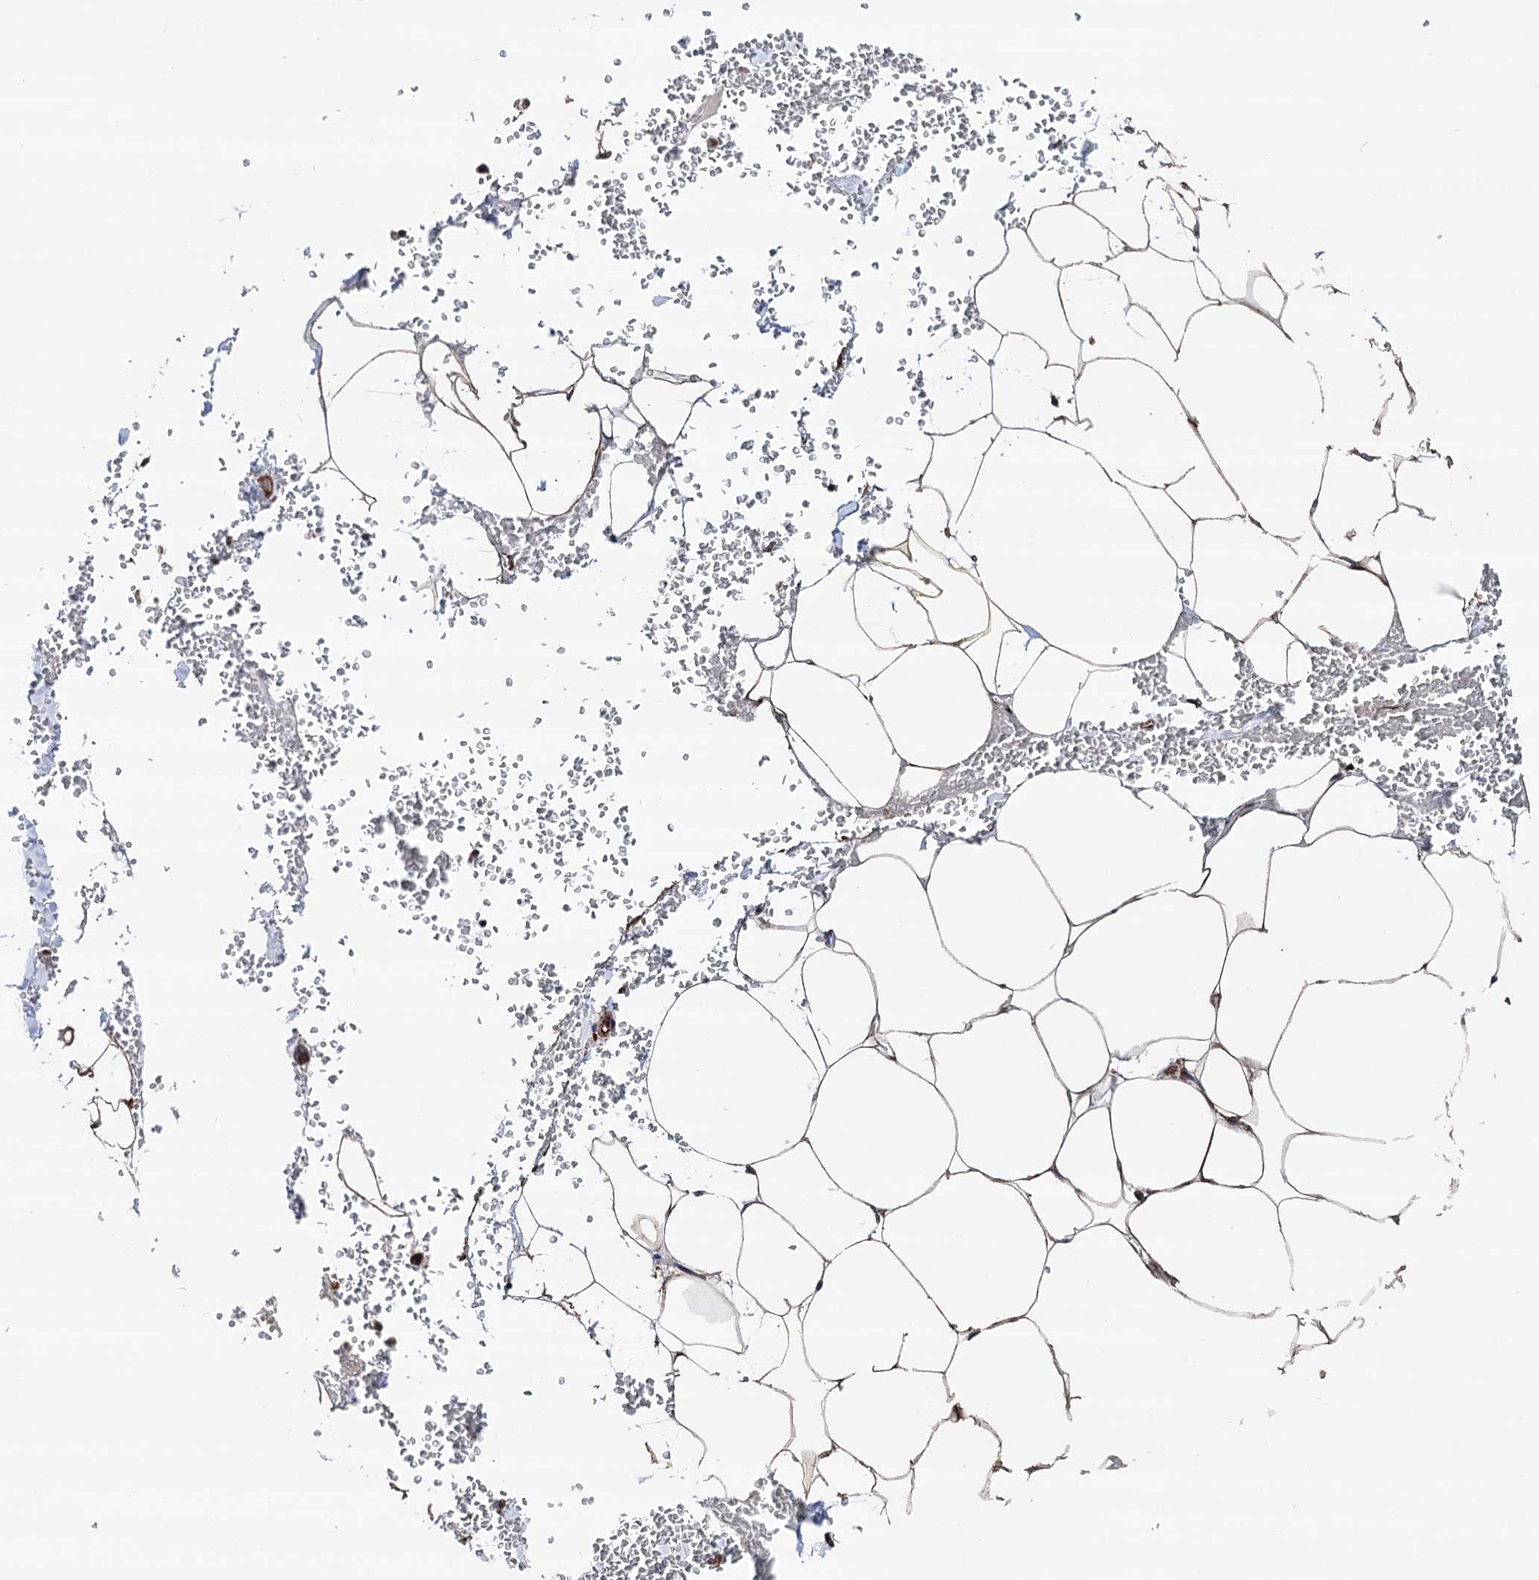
{"staining": {"intensity": "moderate", "quantity": ">75%", "location": "cytoplasmic/membranous"}, "tissue": "adipose tissue", "cell_type": "Adipocytes", "image_type": "normal", "snomed": [{"axis": "morphology", "description": "Normal tissue, NOS"}, {"axis": "topography", "description": "Gallbladder"}, {"axis": "topography", "description": "Peripheral nerve tissue"}], "caption": "Brown immunohistochemical staining in unremarkable adipose tissue exhibits moderate cytoplasmic/membranous expression in approximately >75% of adipocytes.", "gene": "ERP29", "patient": {"sex": "male", "age": 38}}